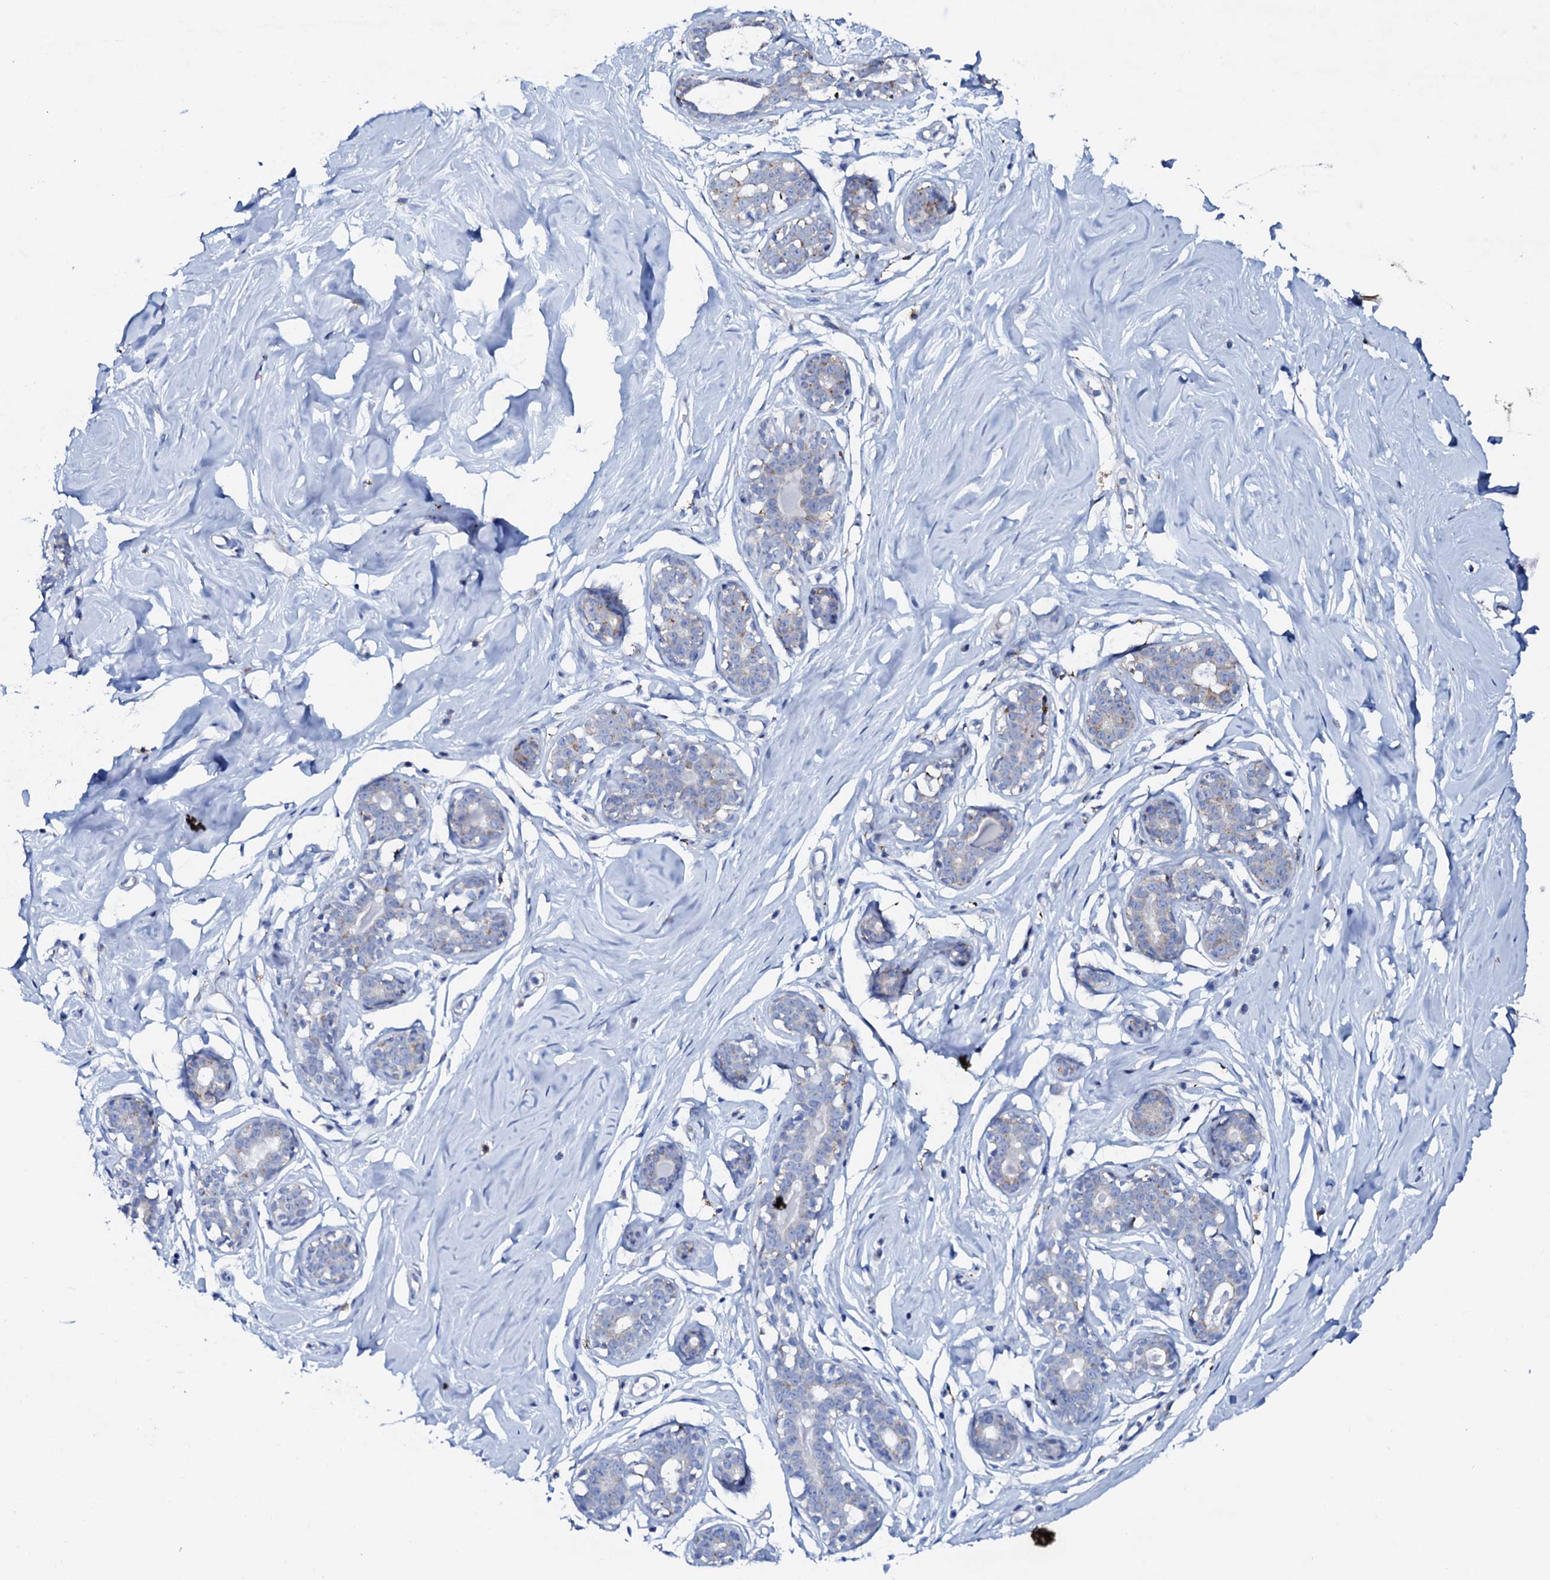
{"staining": {"intensity": "negative", "quantity": "none", "location": "none"}, "tissue": "breast", "cell_type": "Adipocytes", "image_type": "normal", "snomed": [{"axis": "morphology", "description": "Normal tissue, NOS"}, {"axis": "morphology", "description": "Adenoma, NOS"}, {"axis": "topography", "description": "Breast"}], "caption": "This is an immunohistochemistry (IHC) image of benign breast. There is no staining in adipocytes.", "gene": "P2RX4", "patient": {"sex": "female", "age": 23}}